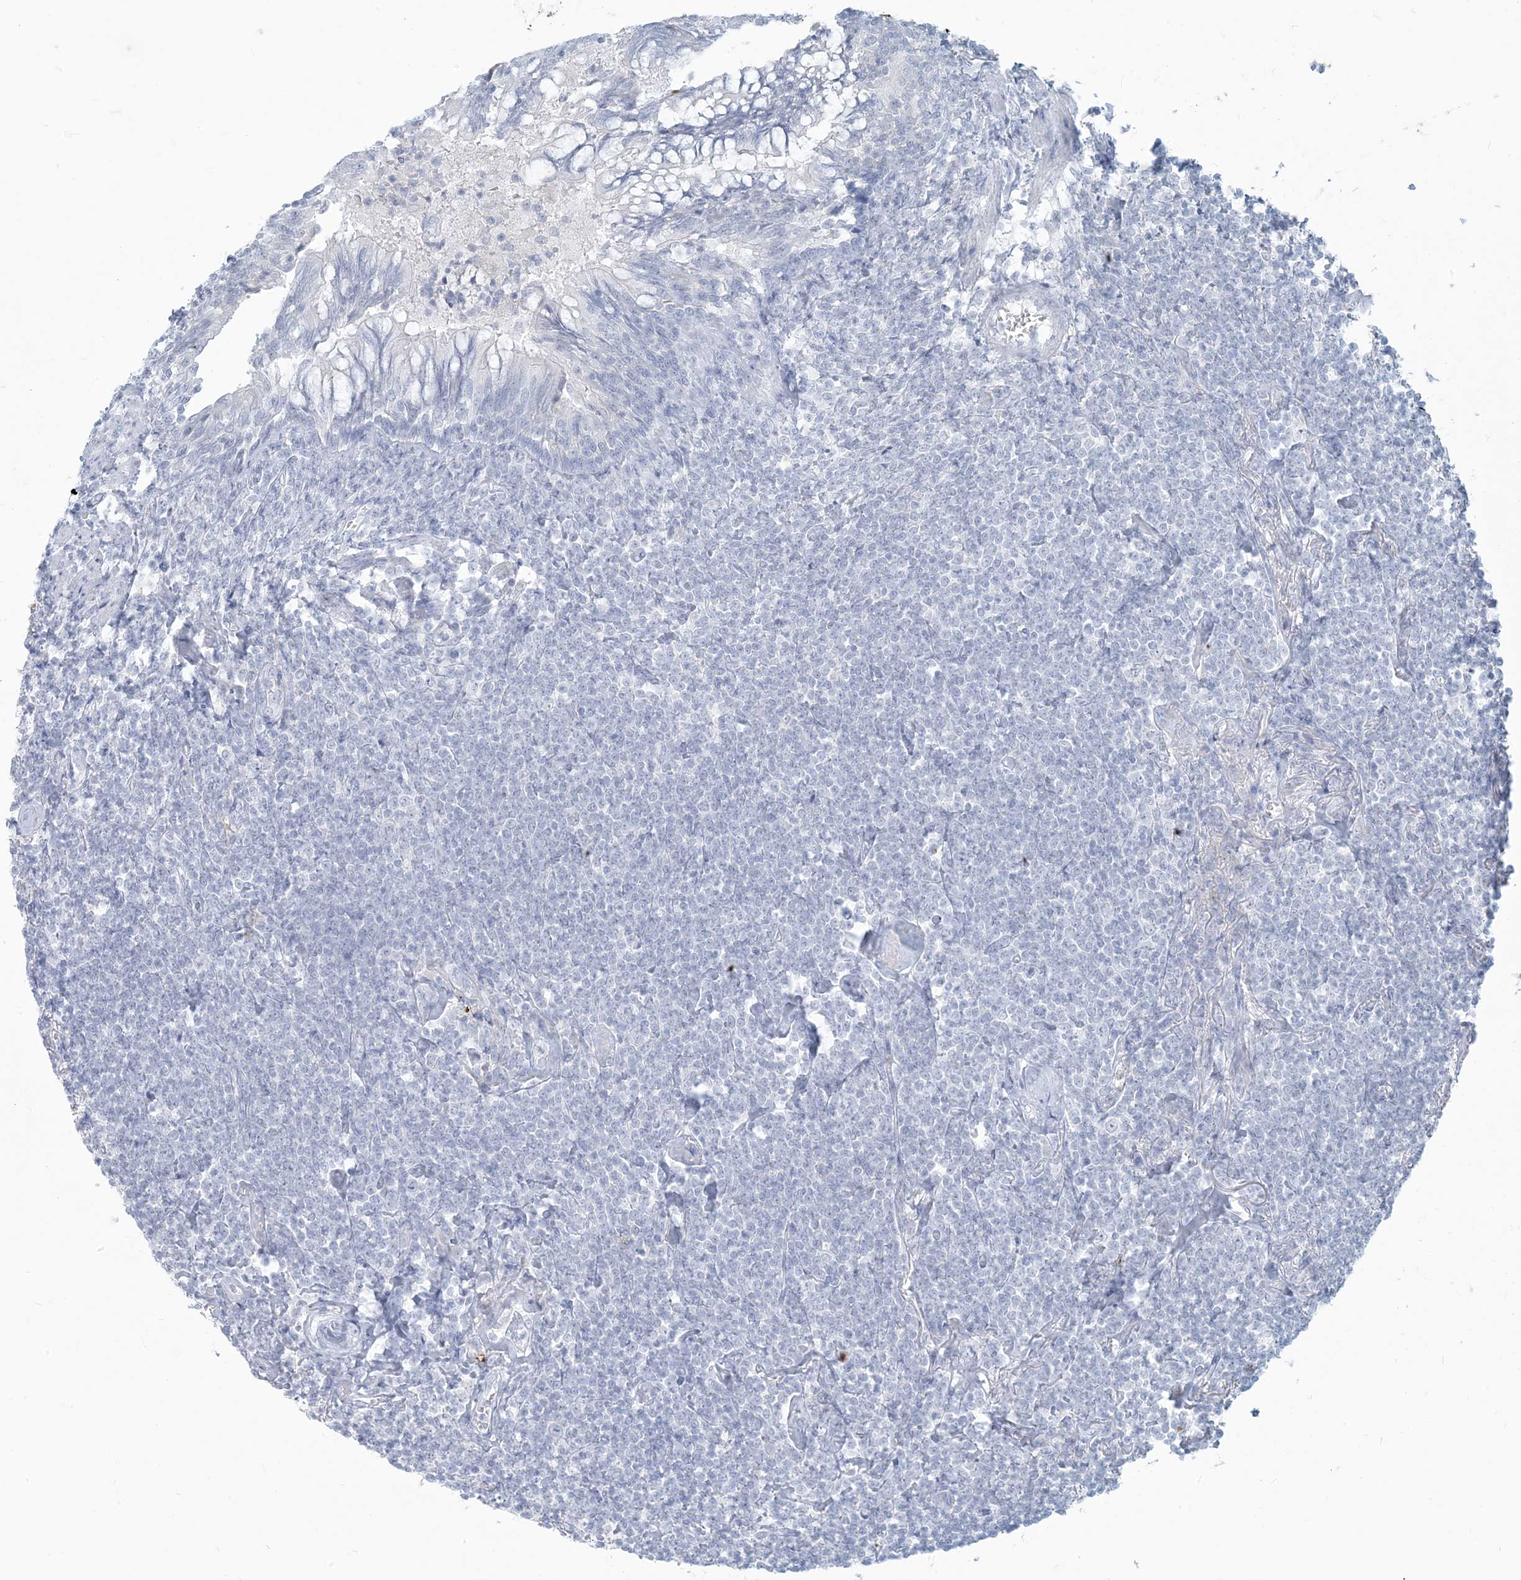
{"staining": {"intensity": "negative", "quantity": "none", "location": "none"}, "tissue": "lymphoma", "cell_type": "Tumor cells", "image_type": "cancer", "snomed": [{"axis": "morphology", "description": "Malignant lymphoma, non-Hodgkin's type, Low grade"}, {"axis": "topography", "description": "Lung"}], "caption": "An image of lymphoma stained for a protein displays no brown staining in tumor cells. Nuclei are stained in blue.", "gene": "HLA-DRB1", "patient": {"sex": "female", "age": 71}}